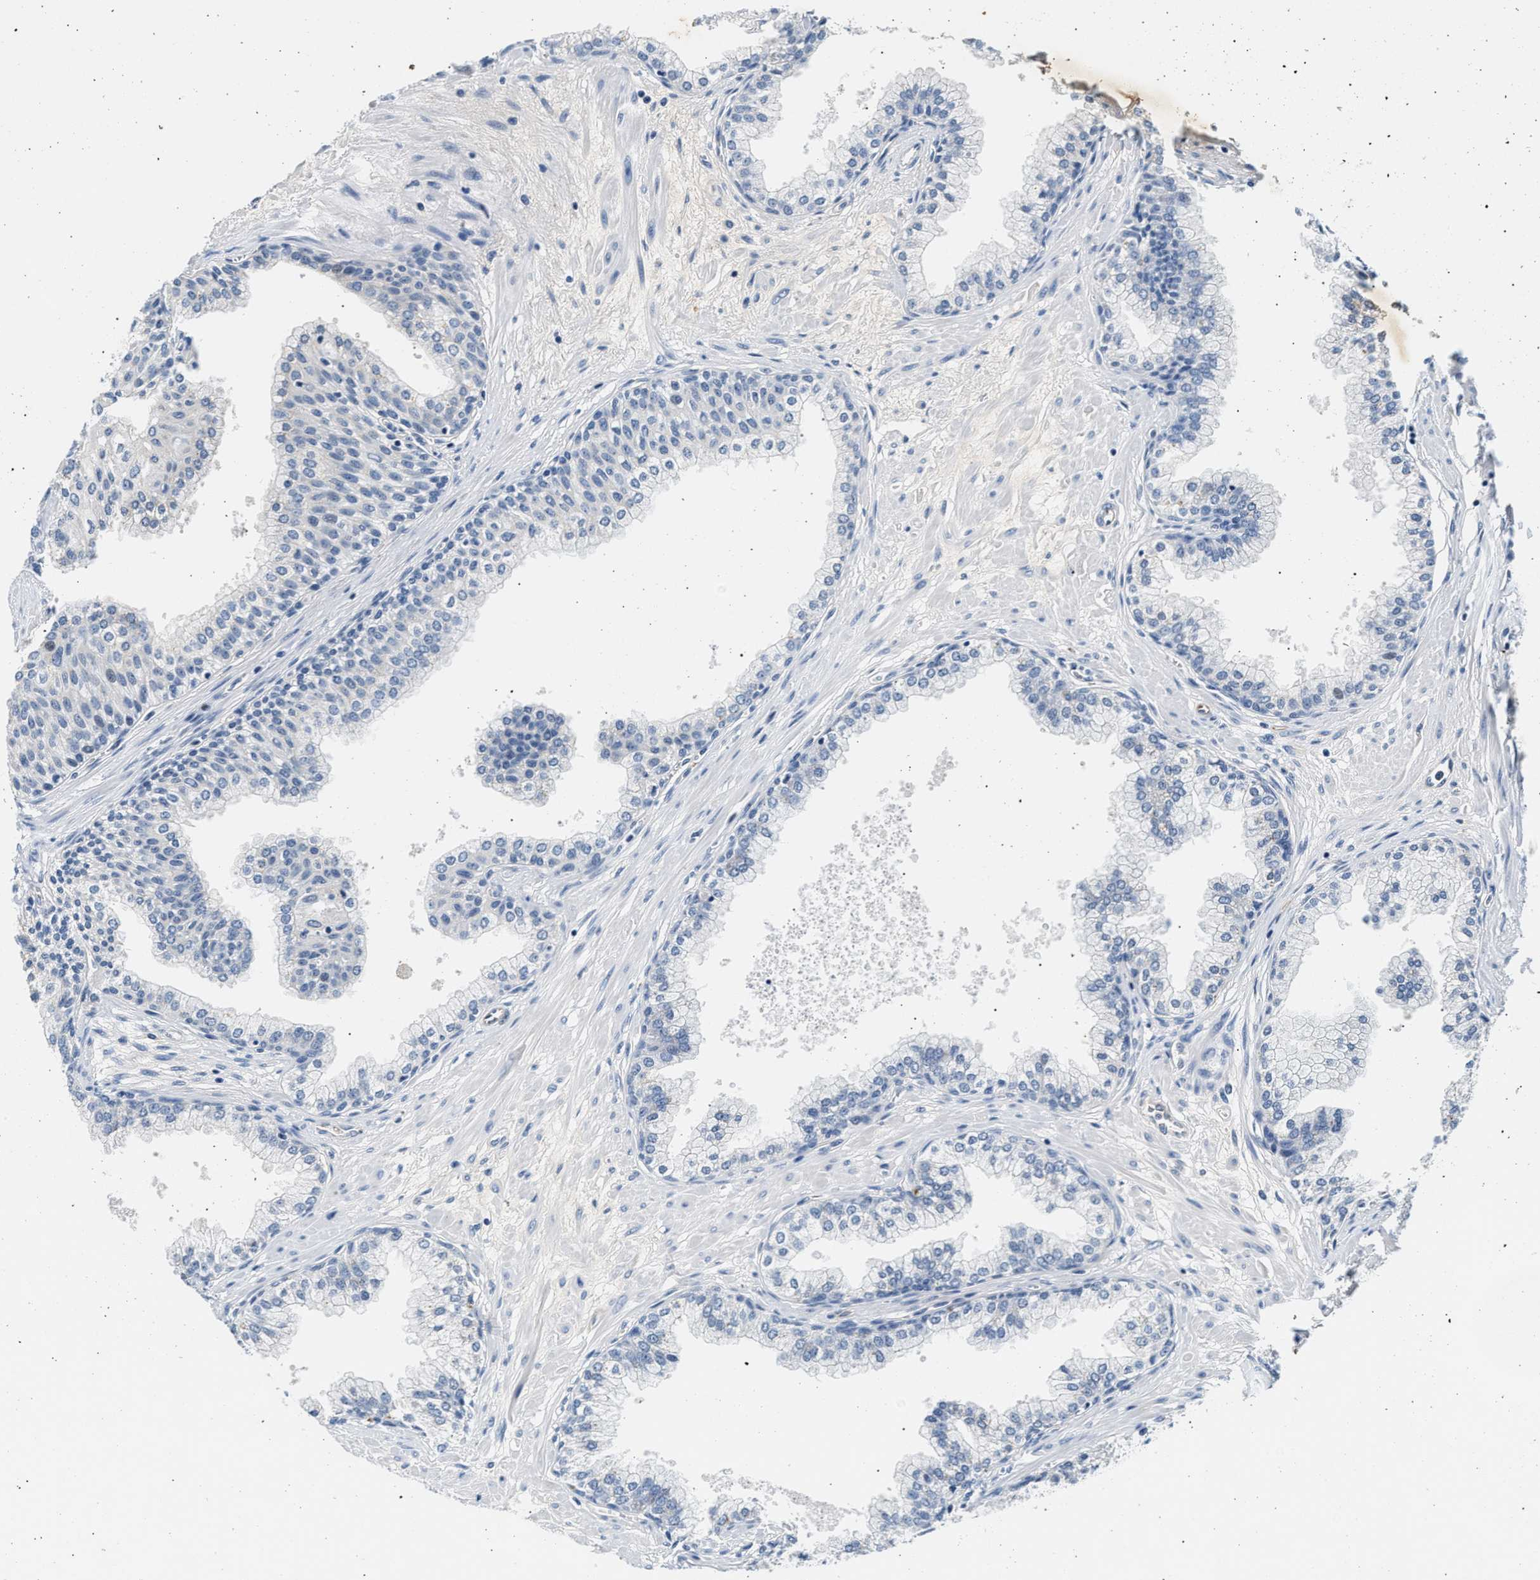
{"staining": {"intensity": "negative", "quantity": "none", "location": "none"}, "tissue": "prostate", "cell_type": "Glandular cells", "image_type": "normal", "snomed": [{"axis": "morphology", "description": "Normal tissue, NOS"}, {"axis": "morphology", "description": "Urothelial carcinoma, Low grade"}, {"axis": "topography", "description": "Urinary bladder"}, {"axis": "topography", "description": "Prostate"}], "caption": "The image reveals no significant positivity in glandular cells of prostate. (Stains: DAB (3,3'-diaminobenzidine) immunohistochemistry with hematoxylin counter stain, Microscopy: brightfield microscopy at high magnification).", "gene": "MED22", "patient": {"sex": "male", "age": 60}}